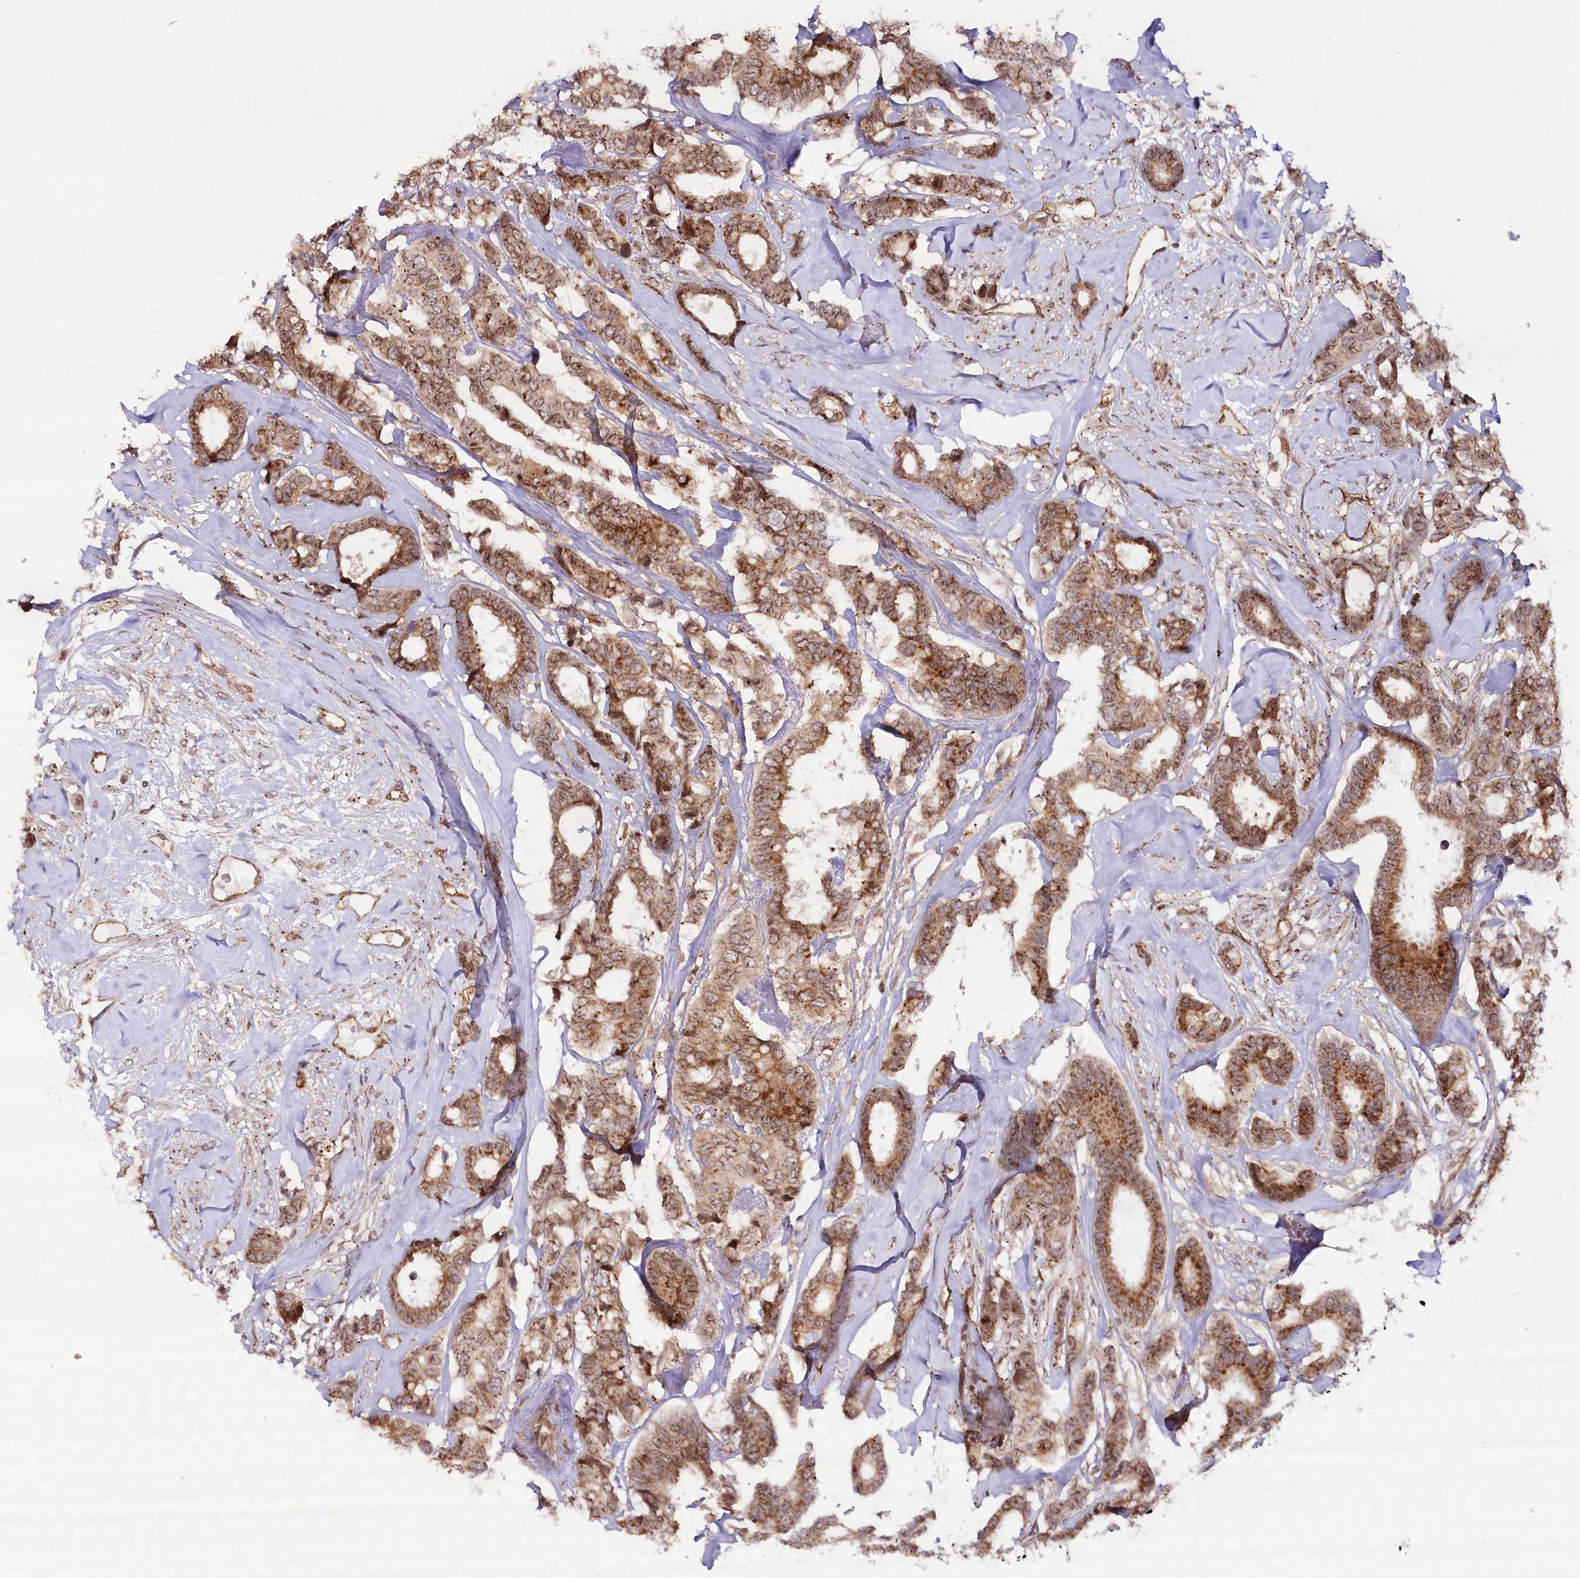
{"staining": {"intensity": "moderate", "quantity": ">75%", "location": "cytoplasmic/membranous,nuclear"}, "tissue": "breast cancer", "cell_type": "Tumor cells", "image_type": "cancer", "snomed": [{"axis": "morphology", "description": "Duct carcinoma"}, {"axis": "topography", "description": "Breast"}], "caption": "Breast infiltrating ductal carcinoma stained with immunohistochemistry (IHC) reveals moderate cytoplasmic/membranous and nuclear expression in about >75% of tumor cells.", "gene": "COPG1", "patient": {"sex": "female", "age": 87}}